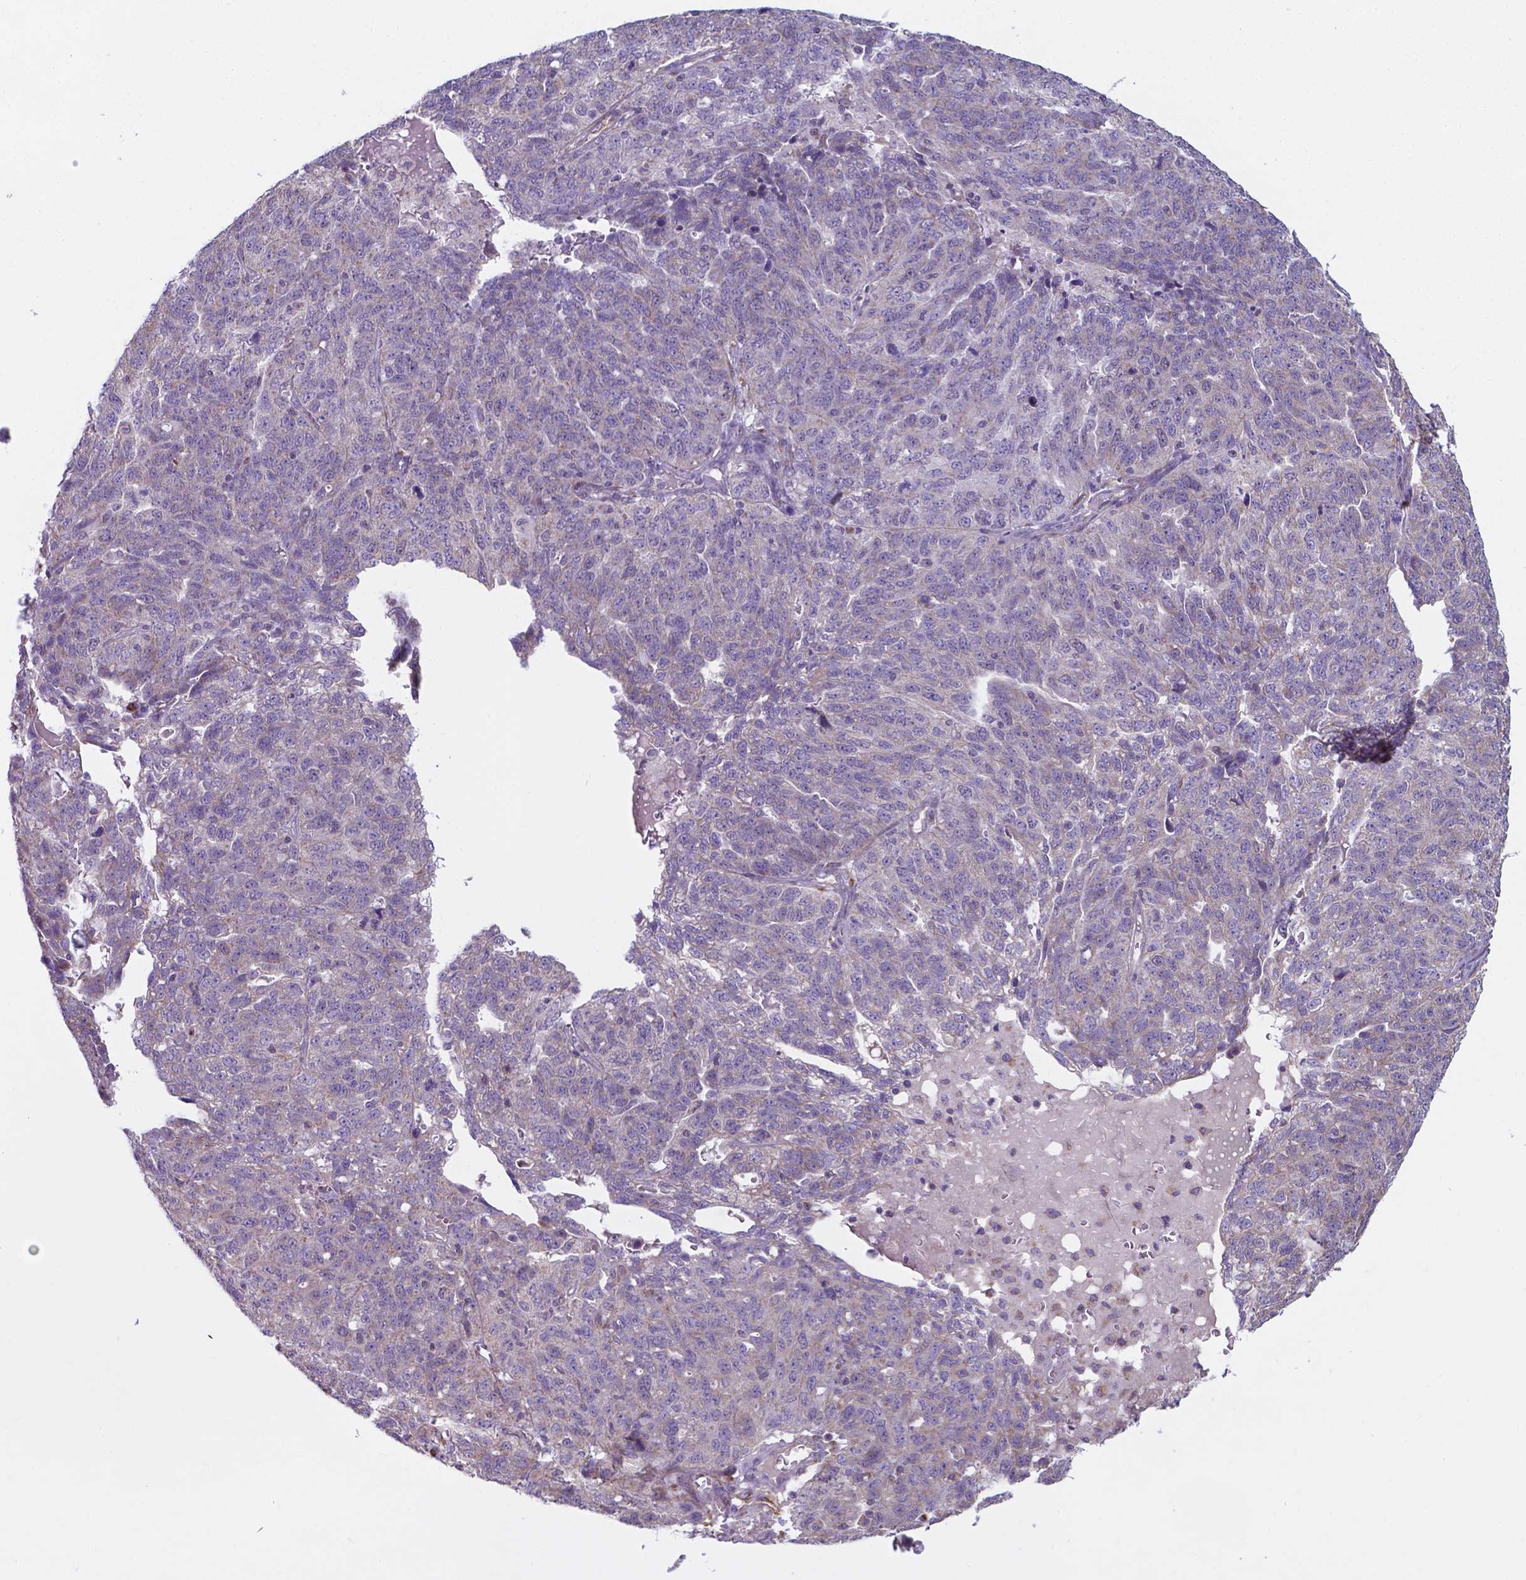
{"staining": {"intensity": "negative", "quantity": "none", "location": "none"}, "tissue": "ovarian cancer", "cell_type": "Tumor cells", "image_type": "cancer", "snomed": [{"axis": "morphology", "description": "Cystadenocarcinoma, serous, NOS"}, {"axis": "topography", "description": "Ovary"}], "caption": "The immunohistochemistry (IHC) image has no significant expression in tumor cells of ovarian cancer (serous cystadenocarcinoma) tissue. (DAB (3,3'-diaminobenzidine) immunohistochemistry (IHC) visualized using brightfield microscopy, high magnification).", "gene": "FAM114A1", "patient": {"sex": "female", "age": 71}}